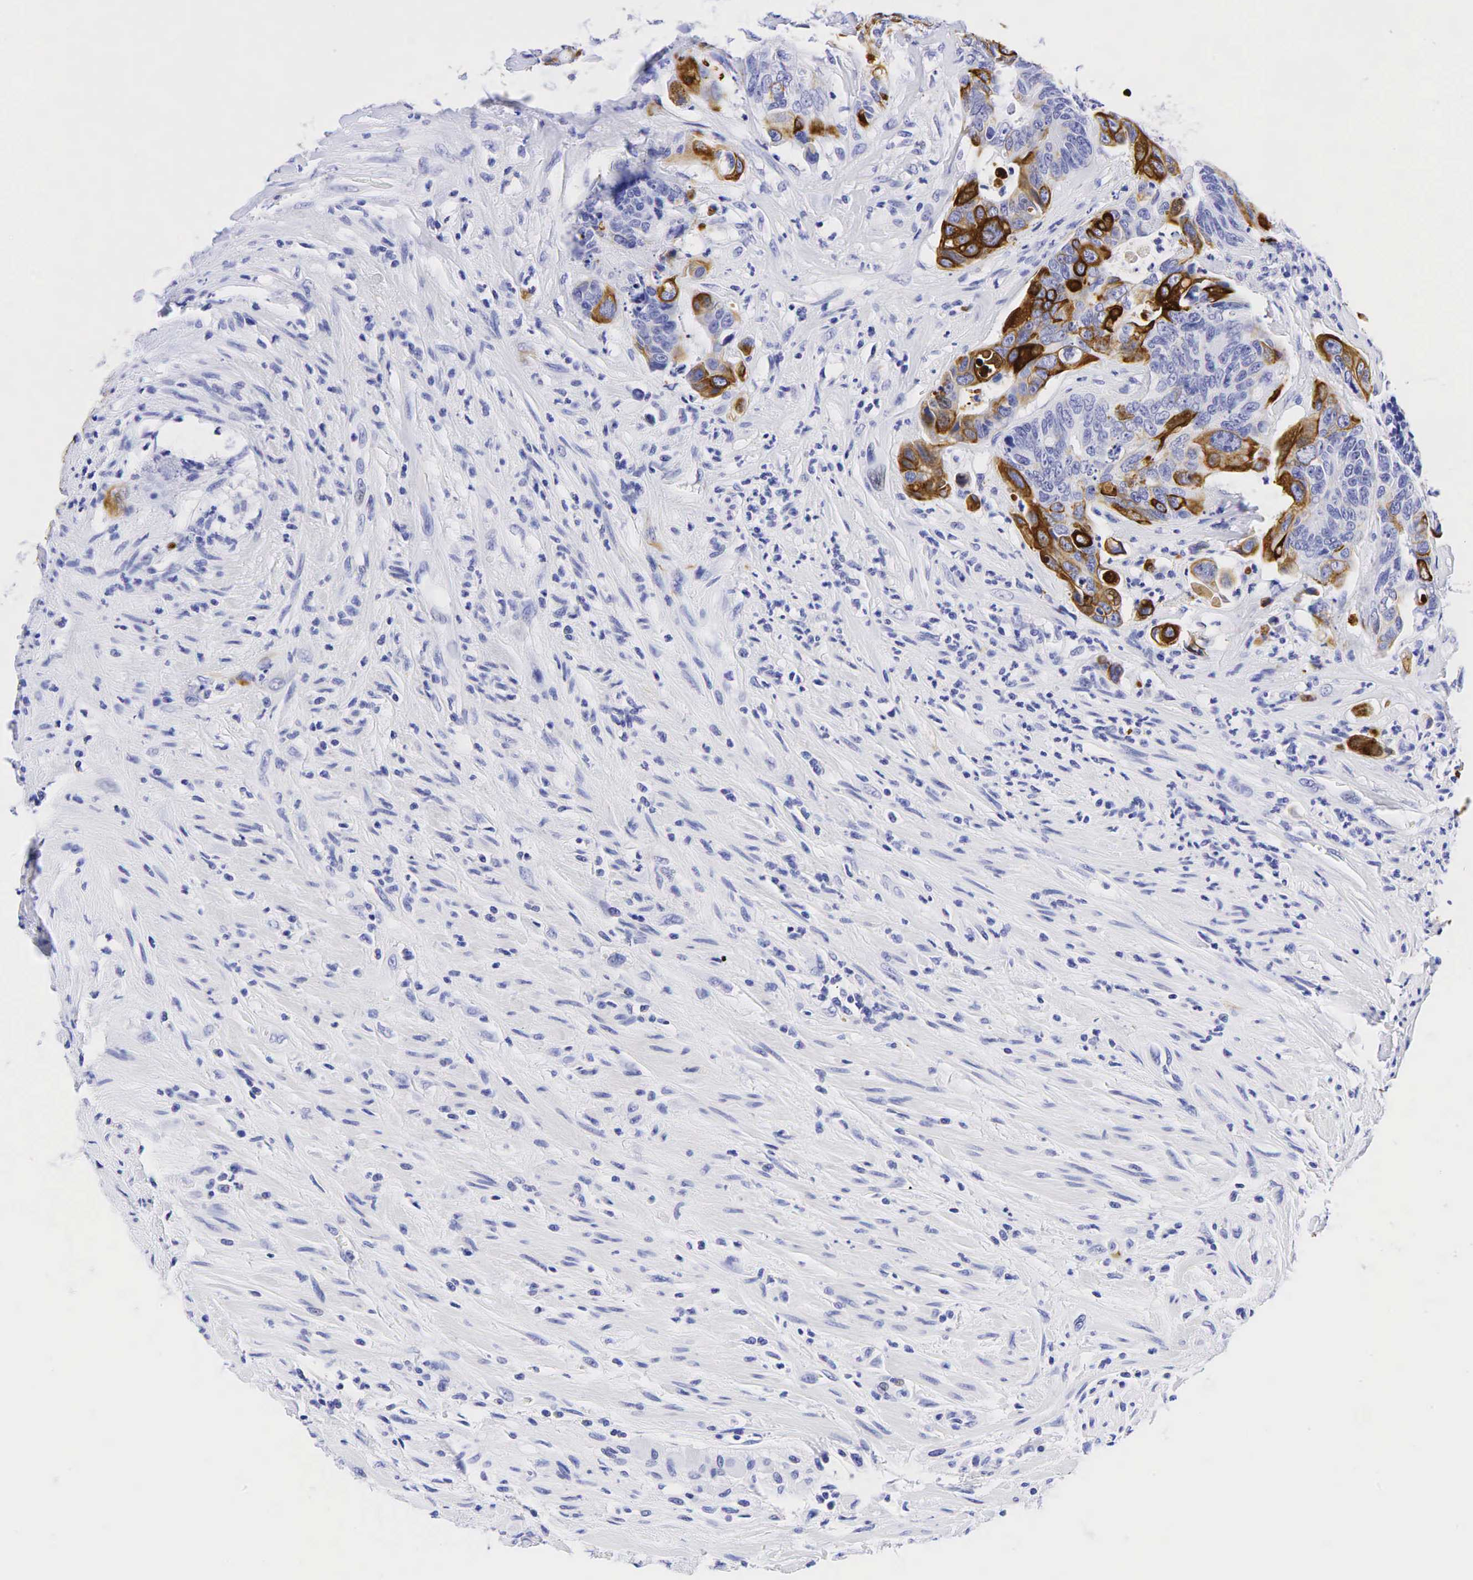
{"staining": {"intensity": "moderate", "quantity": "25%-75%", "location": "cytoplasmic/membranous"}, "tissue": "colorectal cancer", "cell_type": "Tumor cells", "image_type": "cancer", "snomed": [{"axis": "morphology", "description": "Adenocarcinoma, NOS"}, {"axis": "topography", "description": "Rectum"}], "caption": "High-power microscopy captured an immunohistochemistry micrograph of adenocarcinoma (colorectal), revealing moderate cytoplasmic/membranous expression in about 25%-75% of tumor cells.", "gene": "KRT7", "patient": {"sex": "female", "age": 65}}